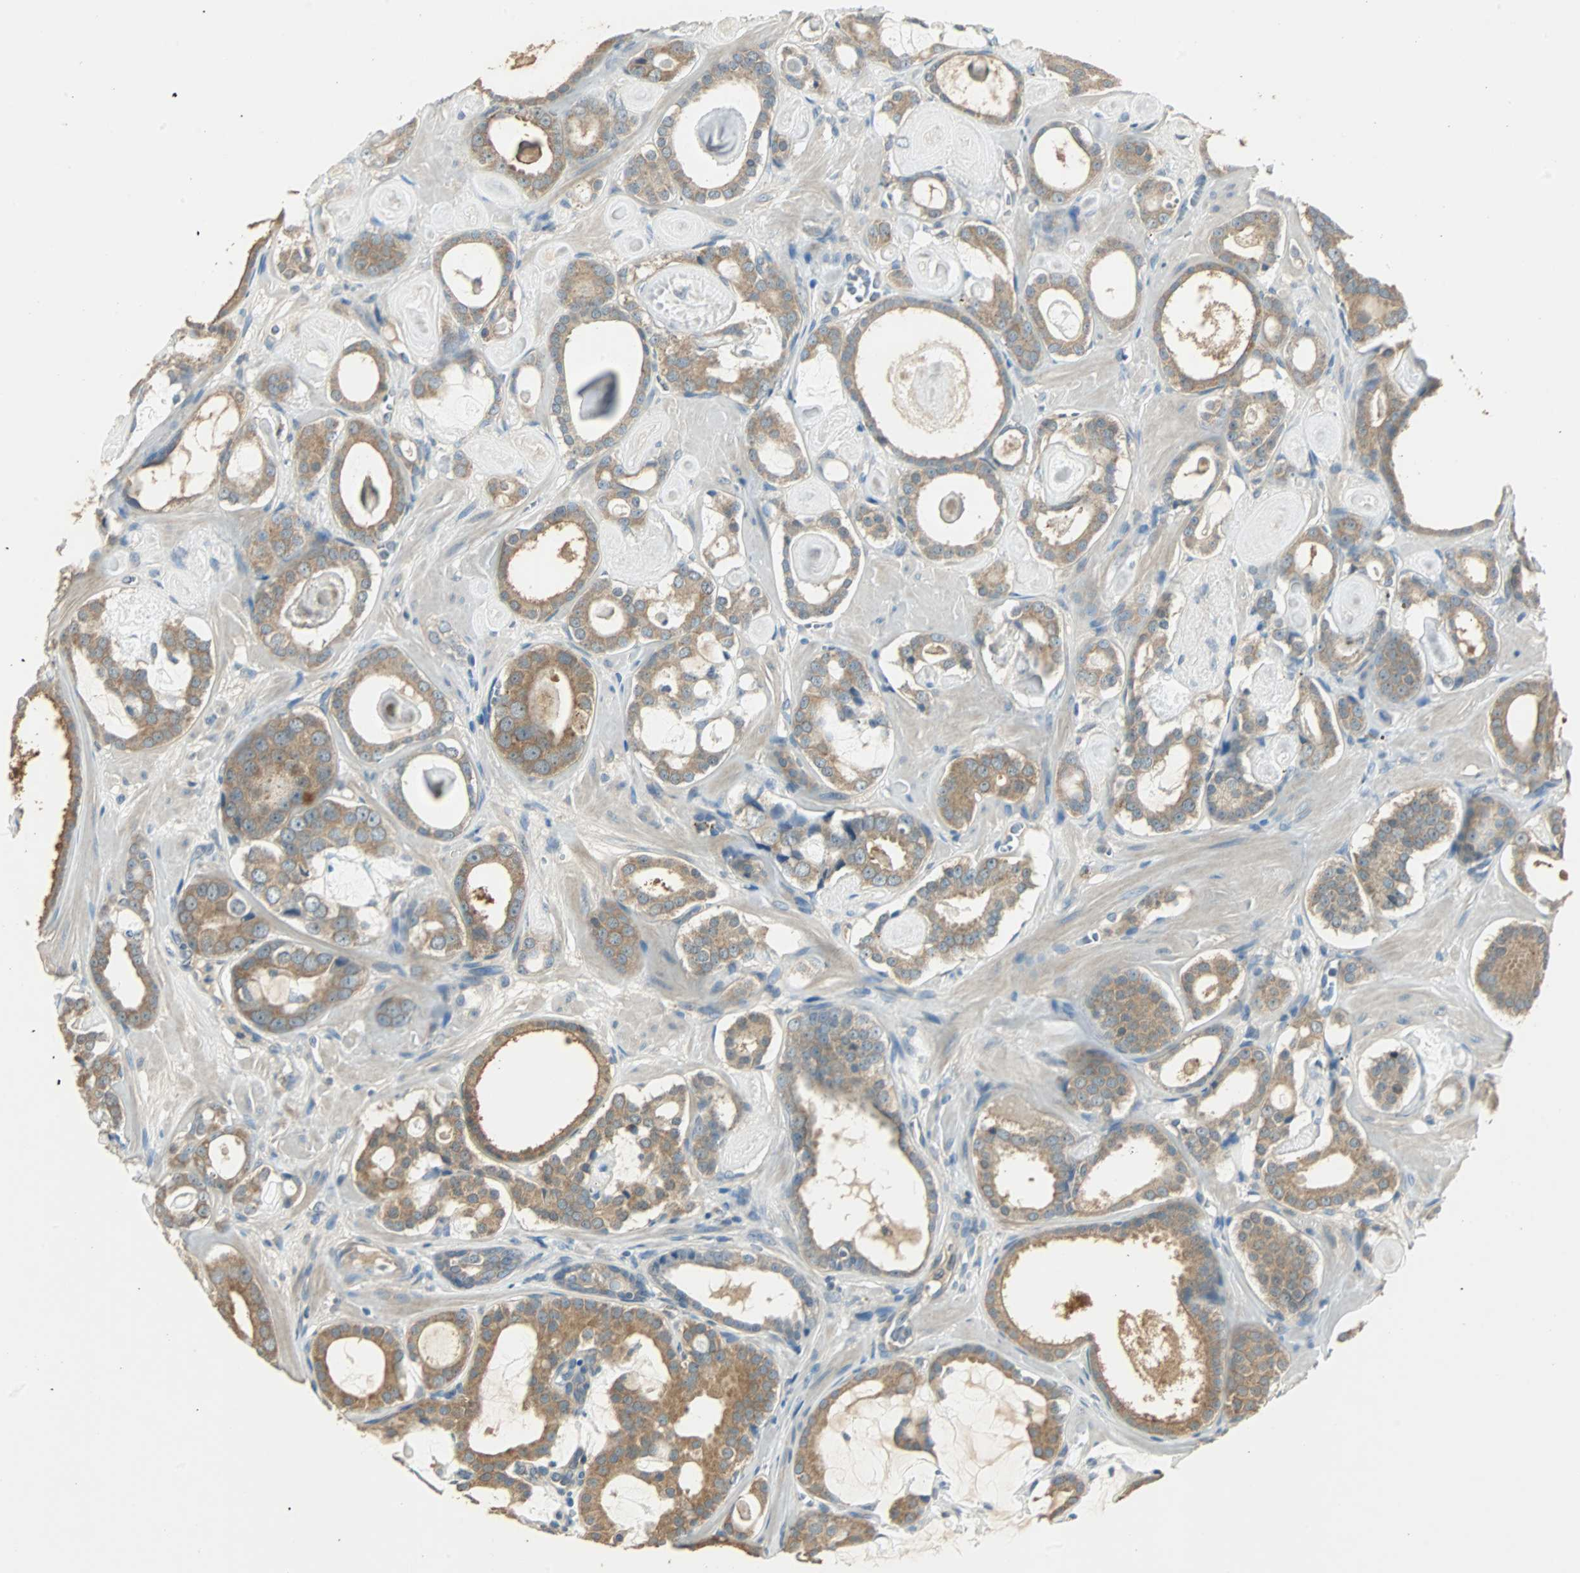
{"staining": {"intensity": "moderate", "quantity": ">75%", "location": "cytoplasmic/membranous"}, "tissue": "prostate cancer", "cell_type": "Tumor cells", "image_type": "cancer", "snomed": [{"axis": "morphology", "description": "Adenocarcinoma, Low grade"}, {"axis": "topography", "description": "Prostate"}], "caption": "Human prostate low-grade adenocarcinoma stained with a brown dye displays moderate cytoplasmic/membranous positive positivity in about >75% of tumor cells.", "gene": "ABHD2", "patient": {"sex": "male", "age": 57}}